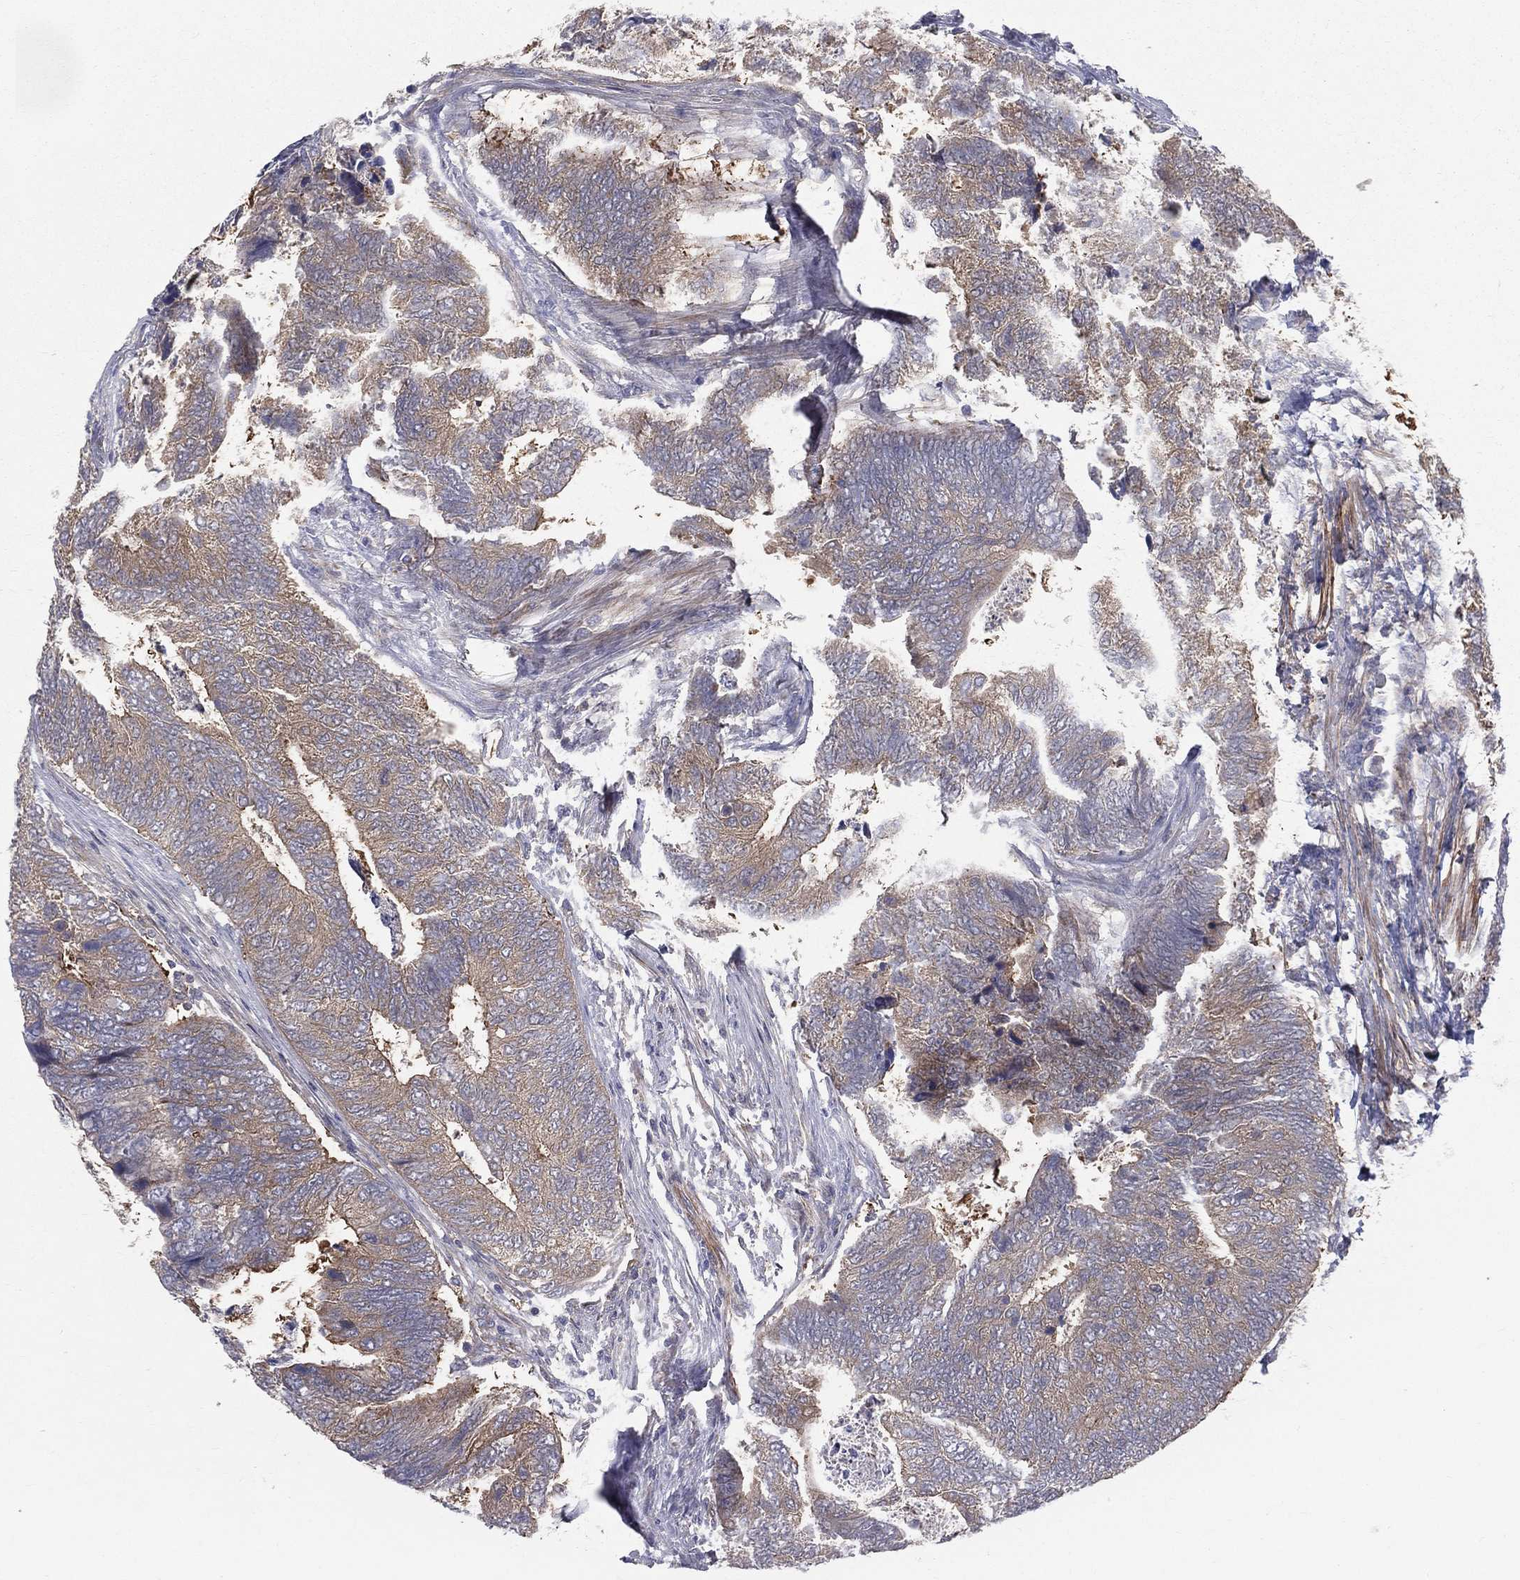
{"staining": {"intensity": "weak", "quantity": ">75%", "location": "cytoplasmic/membranous"}, "tissue": "colorectal cancer", "cell_type": "Tumor cells", "image_type": "cancer", "snomed": [{"axis": "morphology", "description": "Adenocarcinoma, NOS"}, {"axis": "topography", "description": "Colon"}], "caption": "Immunohistochemical staining of human colorectal cancer exhibits low levels of weak cytoplasmic/membranous protein positivity in about >75% of tumor cells.", "gene": "POMZP3", "patient": {"sex": "female", "age": 67}}